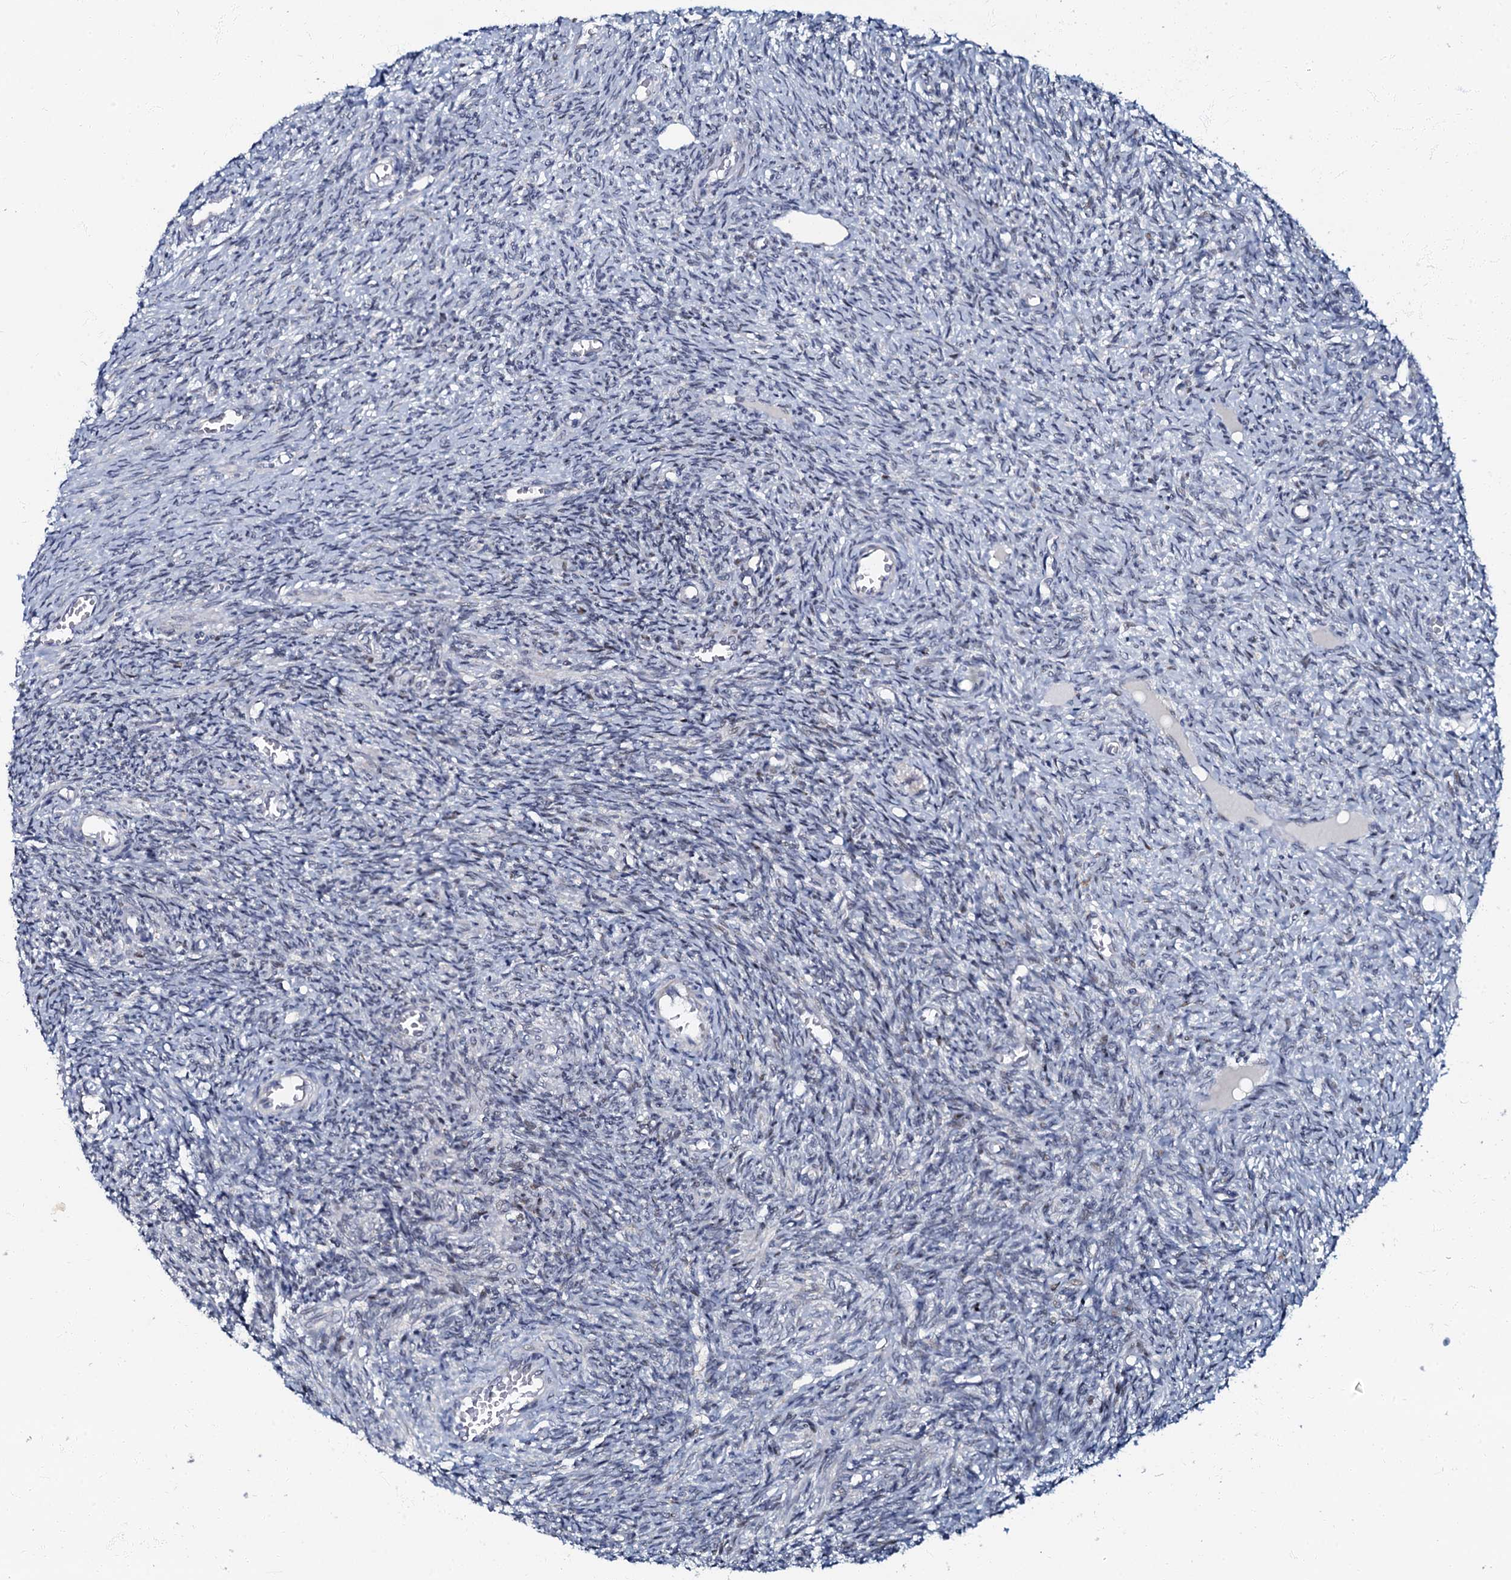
{"staining": {"intensity": "negative", "quantity": "none", "location": "none"}, "tissue": "ovary", "cell_type": "Ovarian stroma cells", "image_type": "normal", "snomed": [{"axis": "morphology", "description": "Normal tissue, NOS"}, {"axis": "topography", "description": "Ovary"}], "caption": "Ovarian stroma cells are negative for protein expression in benign human ovary. The staining is performed using DAB brown chromogen with nuclei counter-stained in using hematoxylin.", "gene": "MRPL51", "patient": {"sex": "female", "age": 27}}